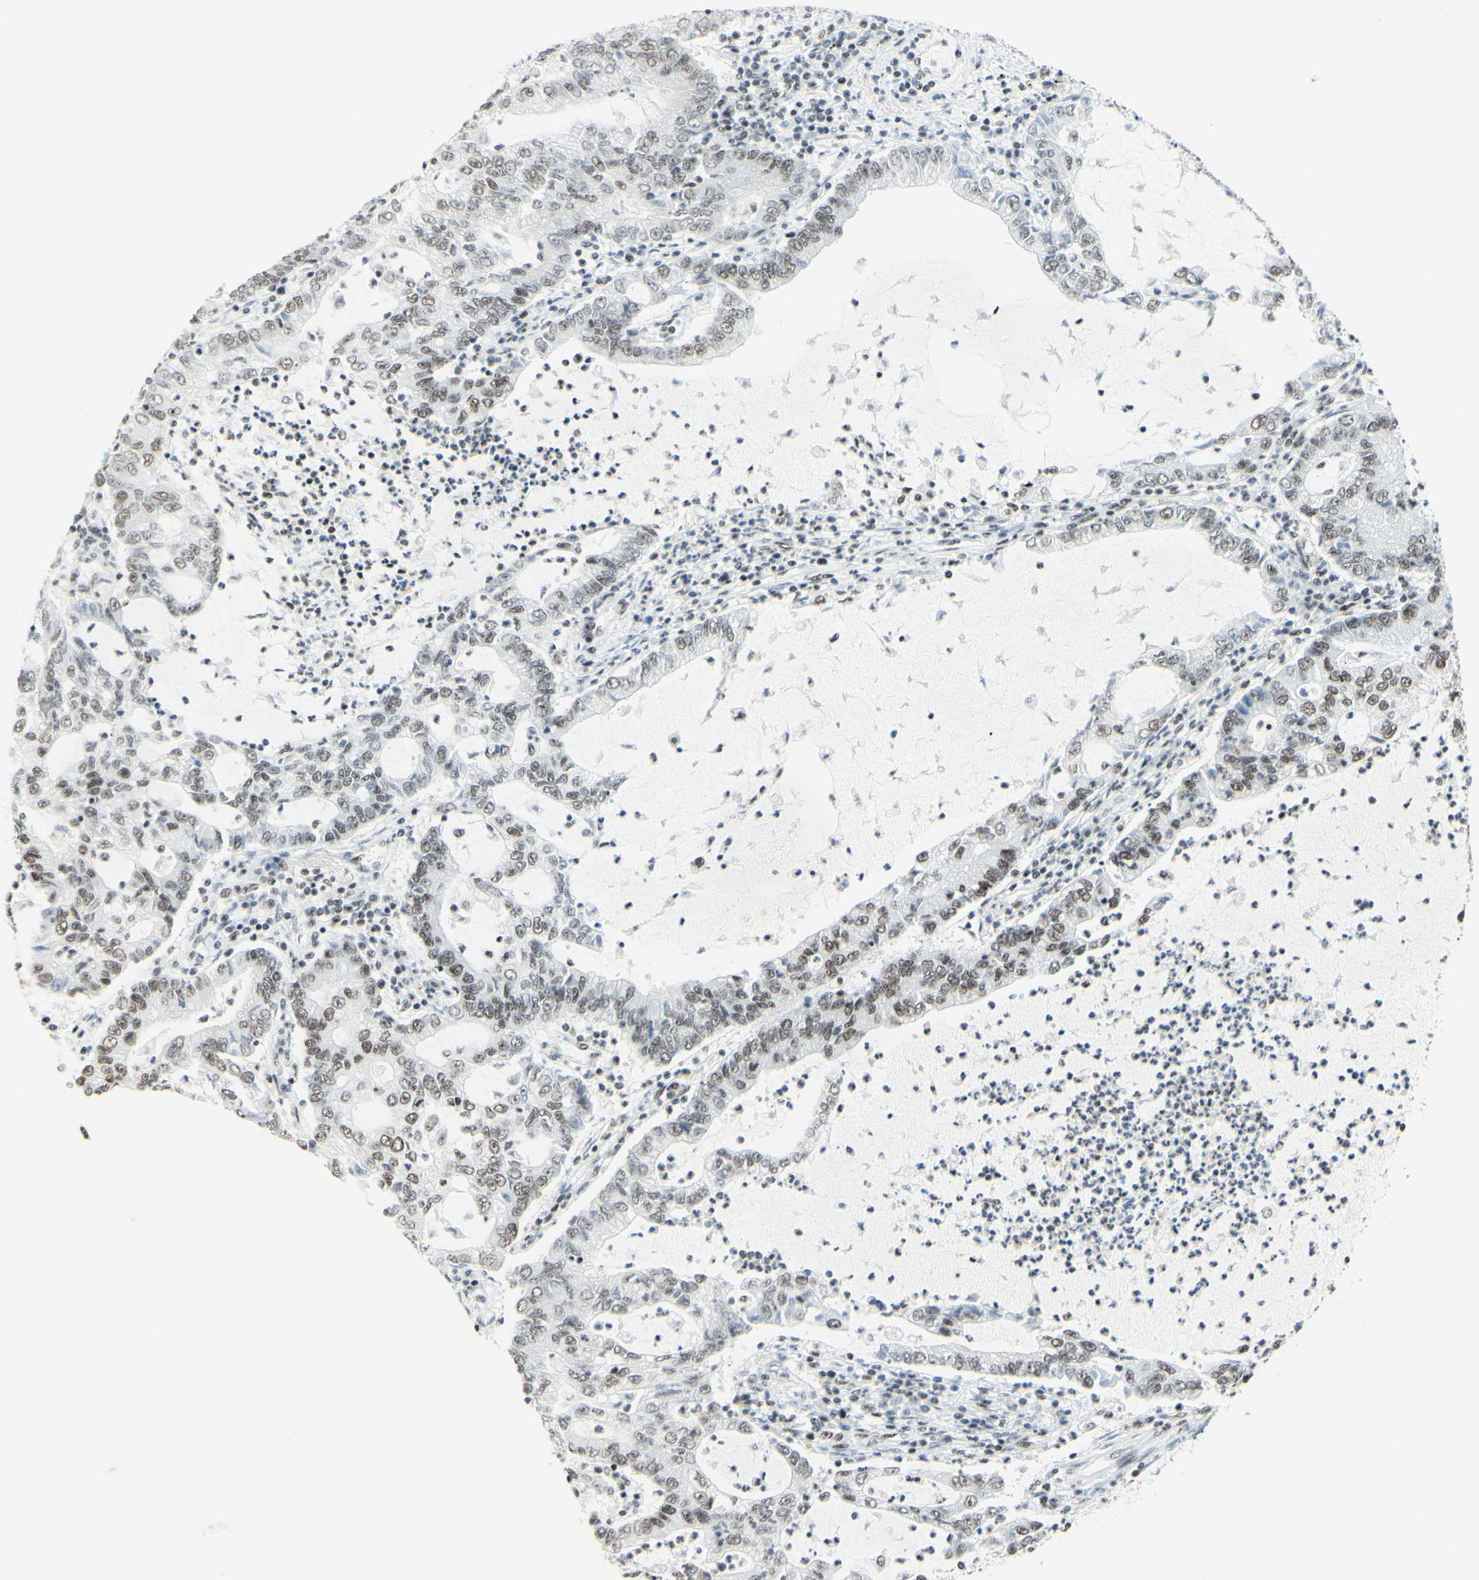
{"staining": {"intensity": "weak", "quantity": "25%-75%", "location": "nuclear"}, "tissue": "lung cancer", "cell_type": "Tumor cells", "image_type": "cancer", "snomed": [{"axis": "morphology", "description": "Adenocarcinoma, NOS"}, {"axis": "topography", "description": "Lung"}], "caption": "A brown stain shows weak nuclear staining of a protein in lung adenocarcinoma tumor cells. (IHC, brightfield microscopy, high magnification).", "gene": "WTAP", "patient": {"sex": "female", "age": 51}}